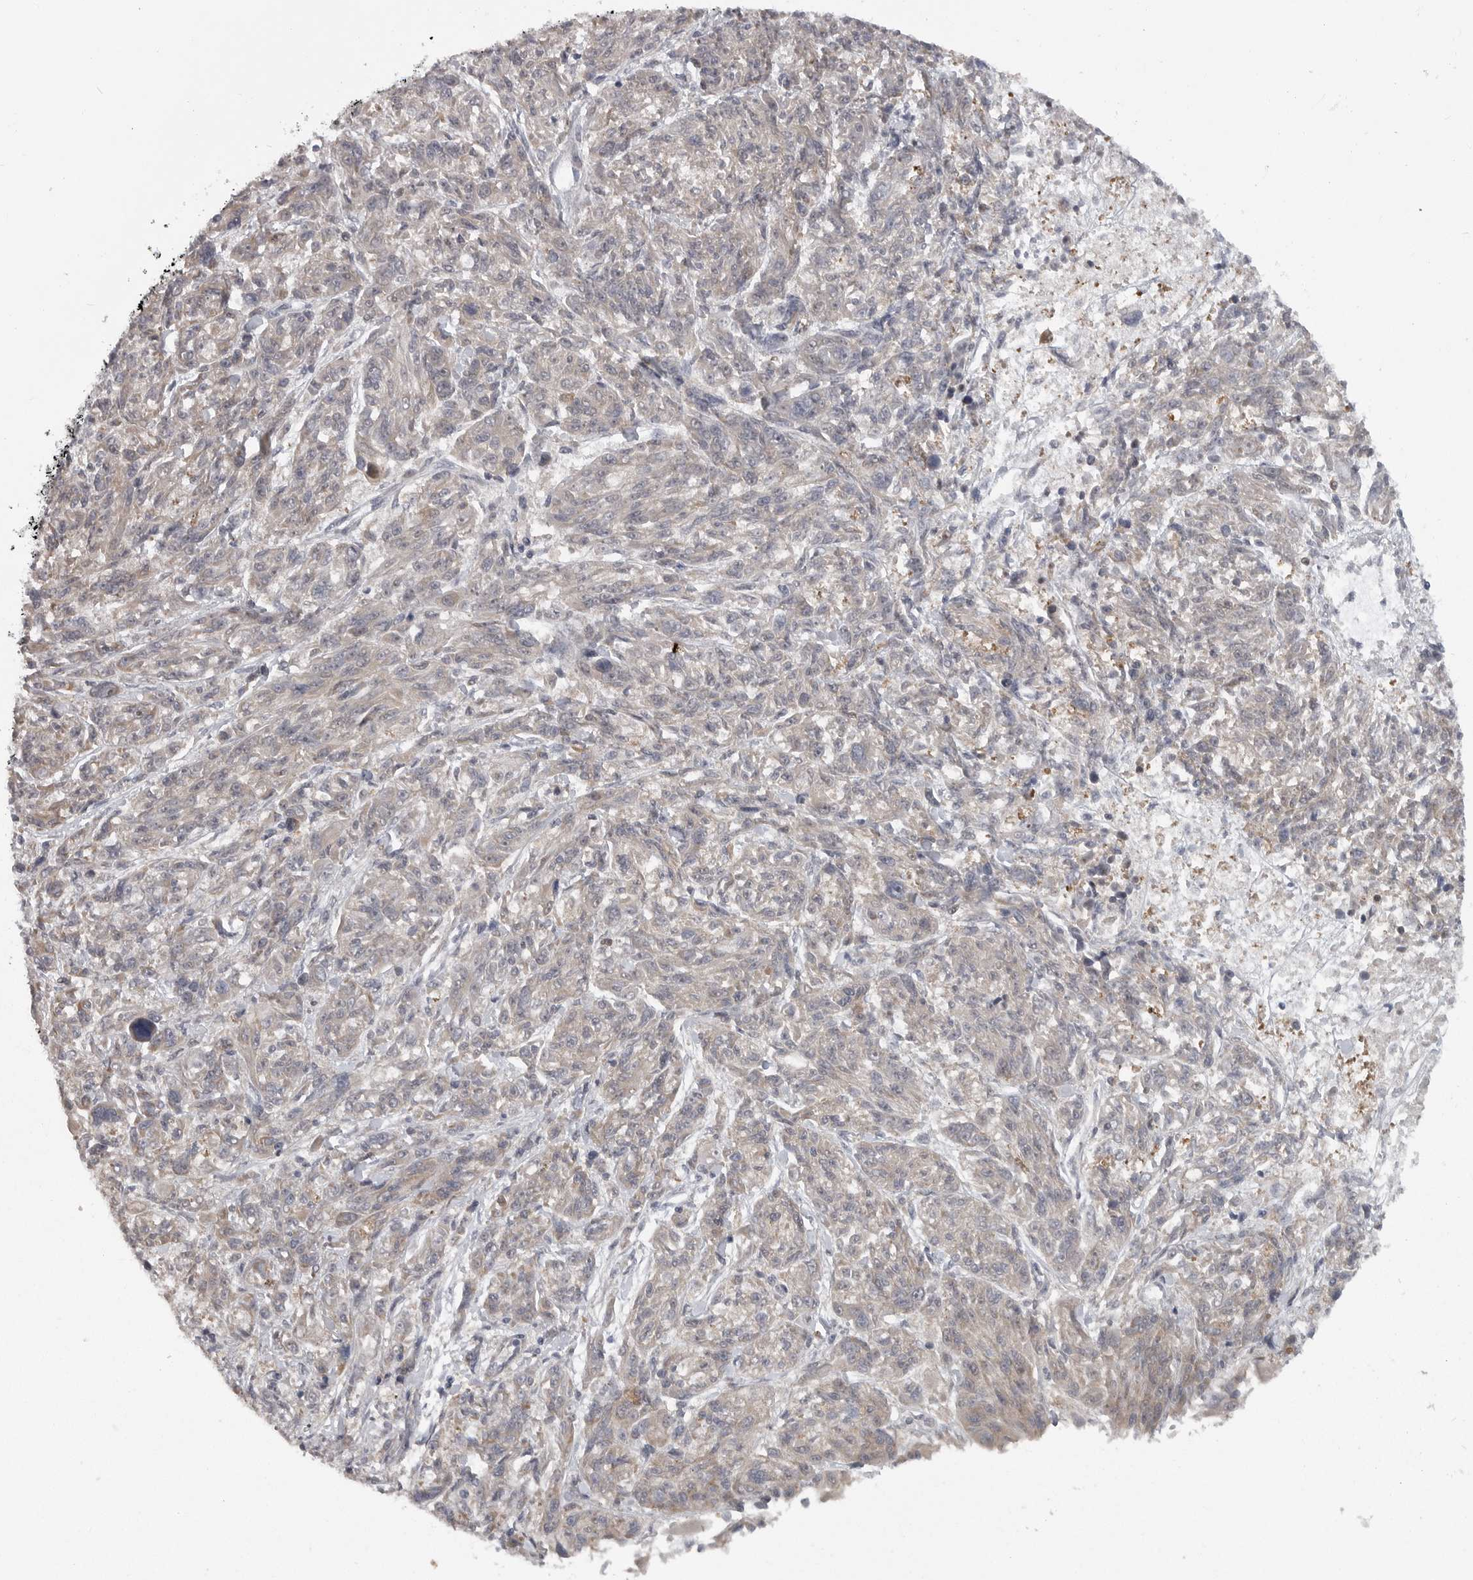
{"staining": {"intensity": "negative", "quantity": "none", "location": "none"}, "tissue": "melanoma", "cell_type": "Tumor cells", "image_type": "cancer", "snomed": [{"axis": "morphology", "description": "Malignant melanoma, NOS"}, {"axis": "topography", "description": "Skin"}], "caption": "IHC of human malignant melanoma demonstrates no staining in tumor cells.", "gene": "PPP1R9A", "patient": {"sex": "male", "age": 53}}